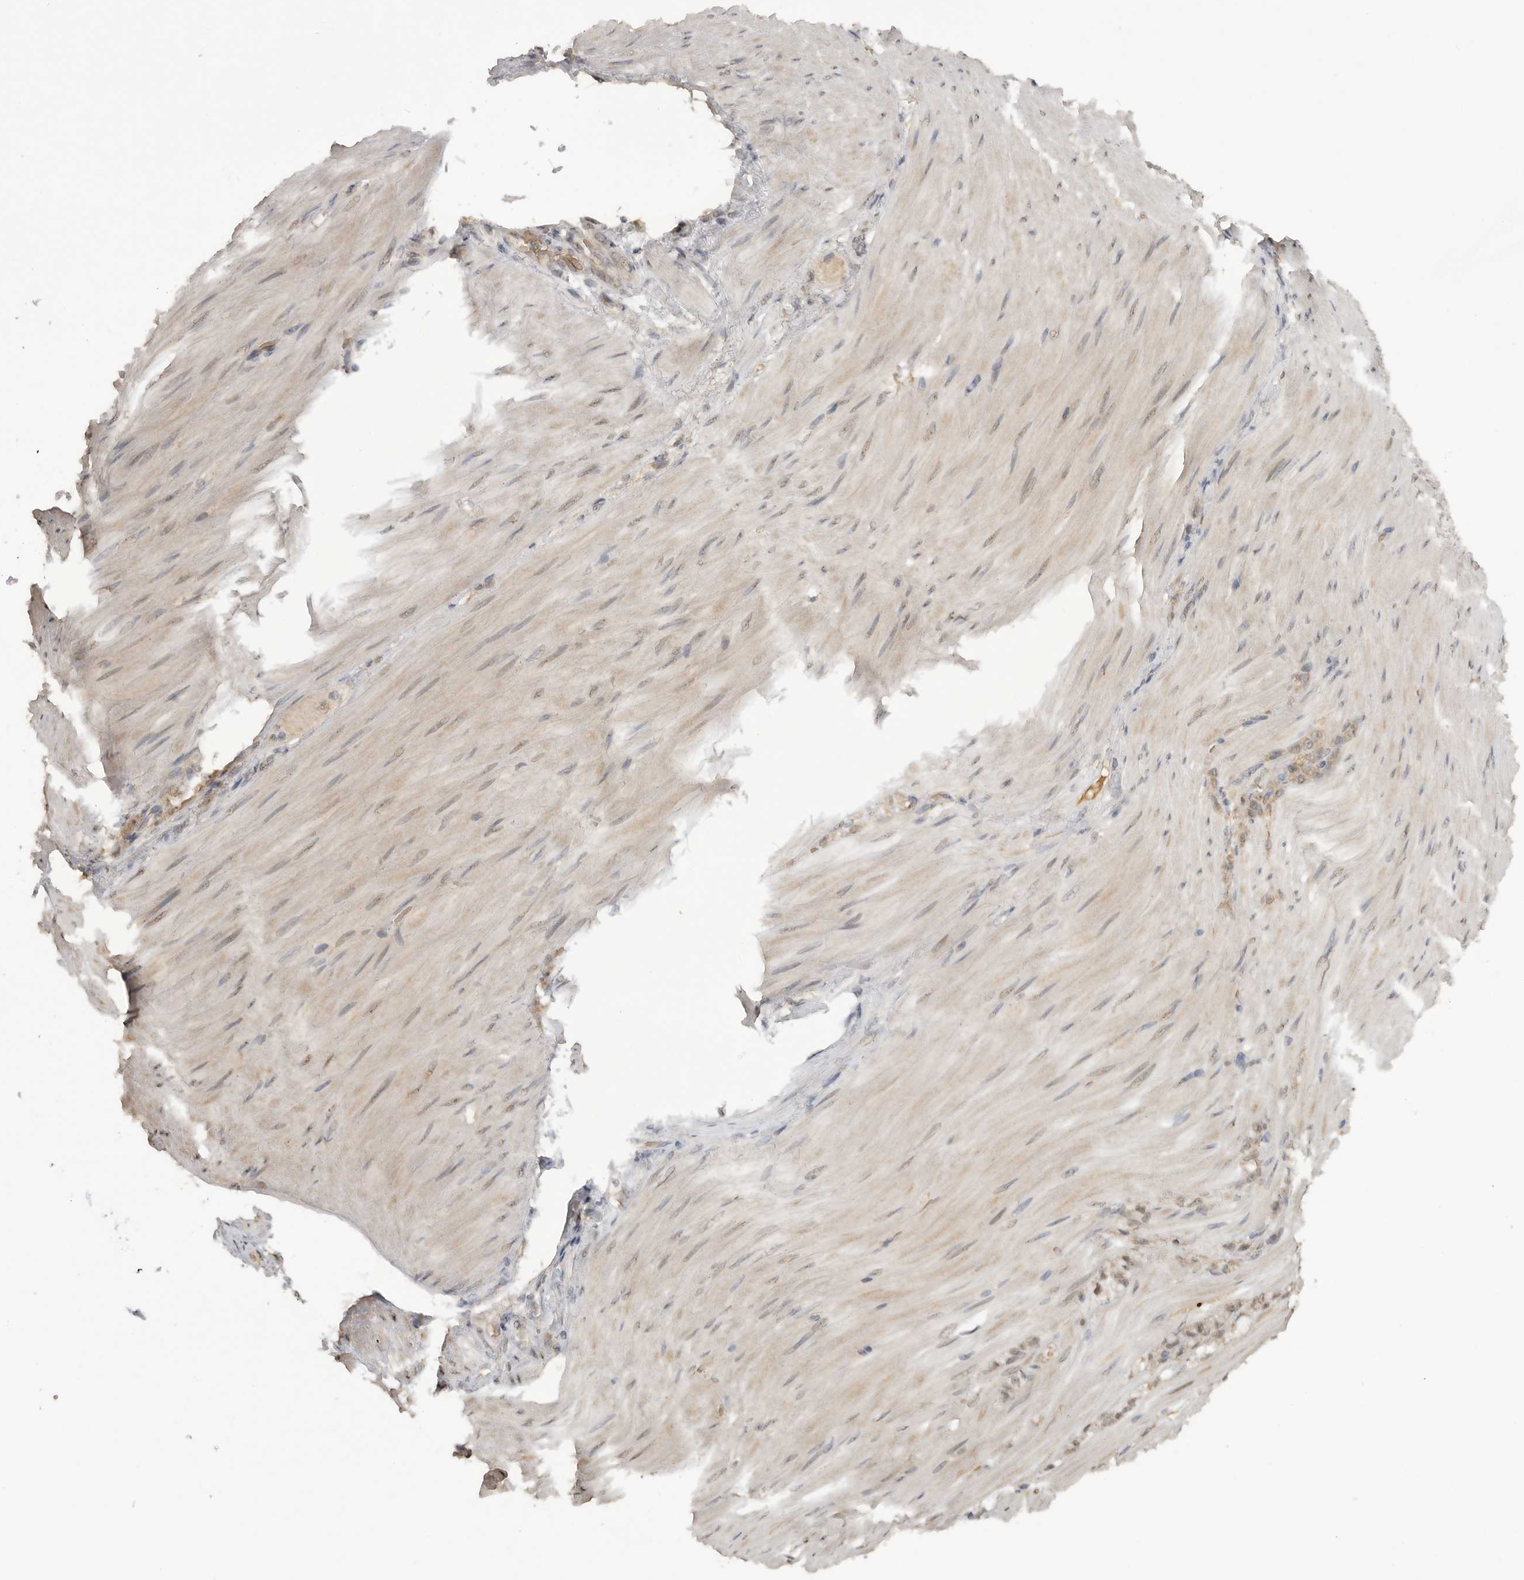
{"staining": {"intensity": "weak", "quantity": "<25%", "location": "nuclear"}, "tissue": "stomach cancer", "cell_type": "Tumor cells", "image_type": "cancer", "snomed": [{"axis": "morphology", "description": "Normal tissue, NOS"}, {"axis": "morphology", "description": "Adenocarcinoma, NOS"}, {"axis": "topography", "description": "Stomach"}], "caption": "Immunohistochemistry photomicrograph of neoplastic tissue: stomach cancer (adenocarcinoma) stained with DAB shows no significant protein expression in tumor cells.", "gene": "ASPSCR1", "patient": {"sex": "male", "age": 82}}